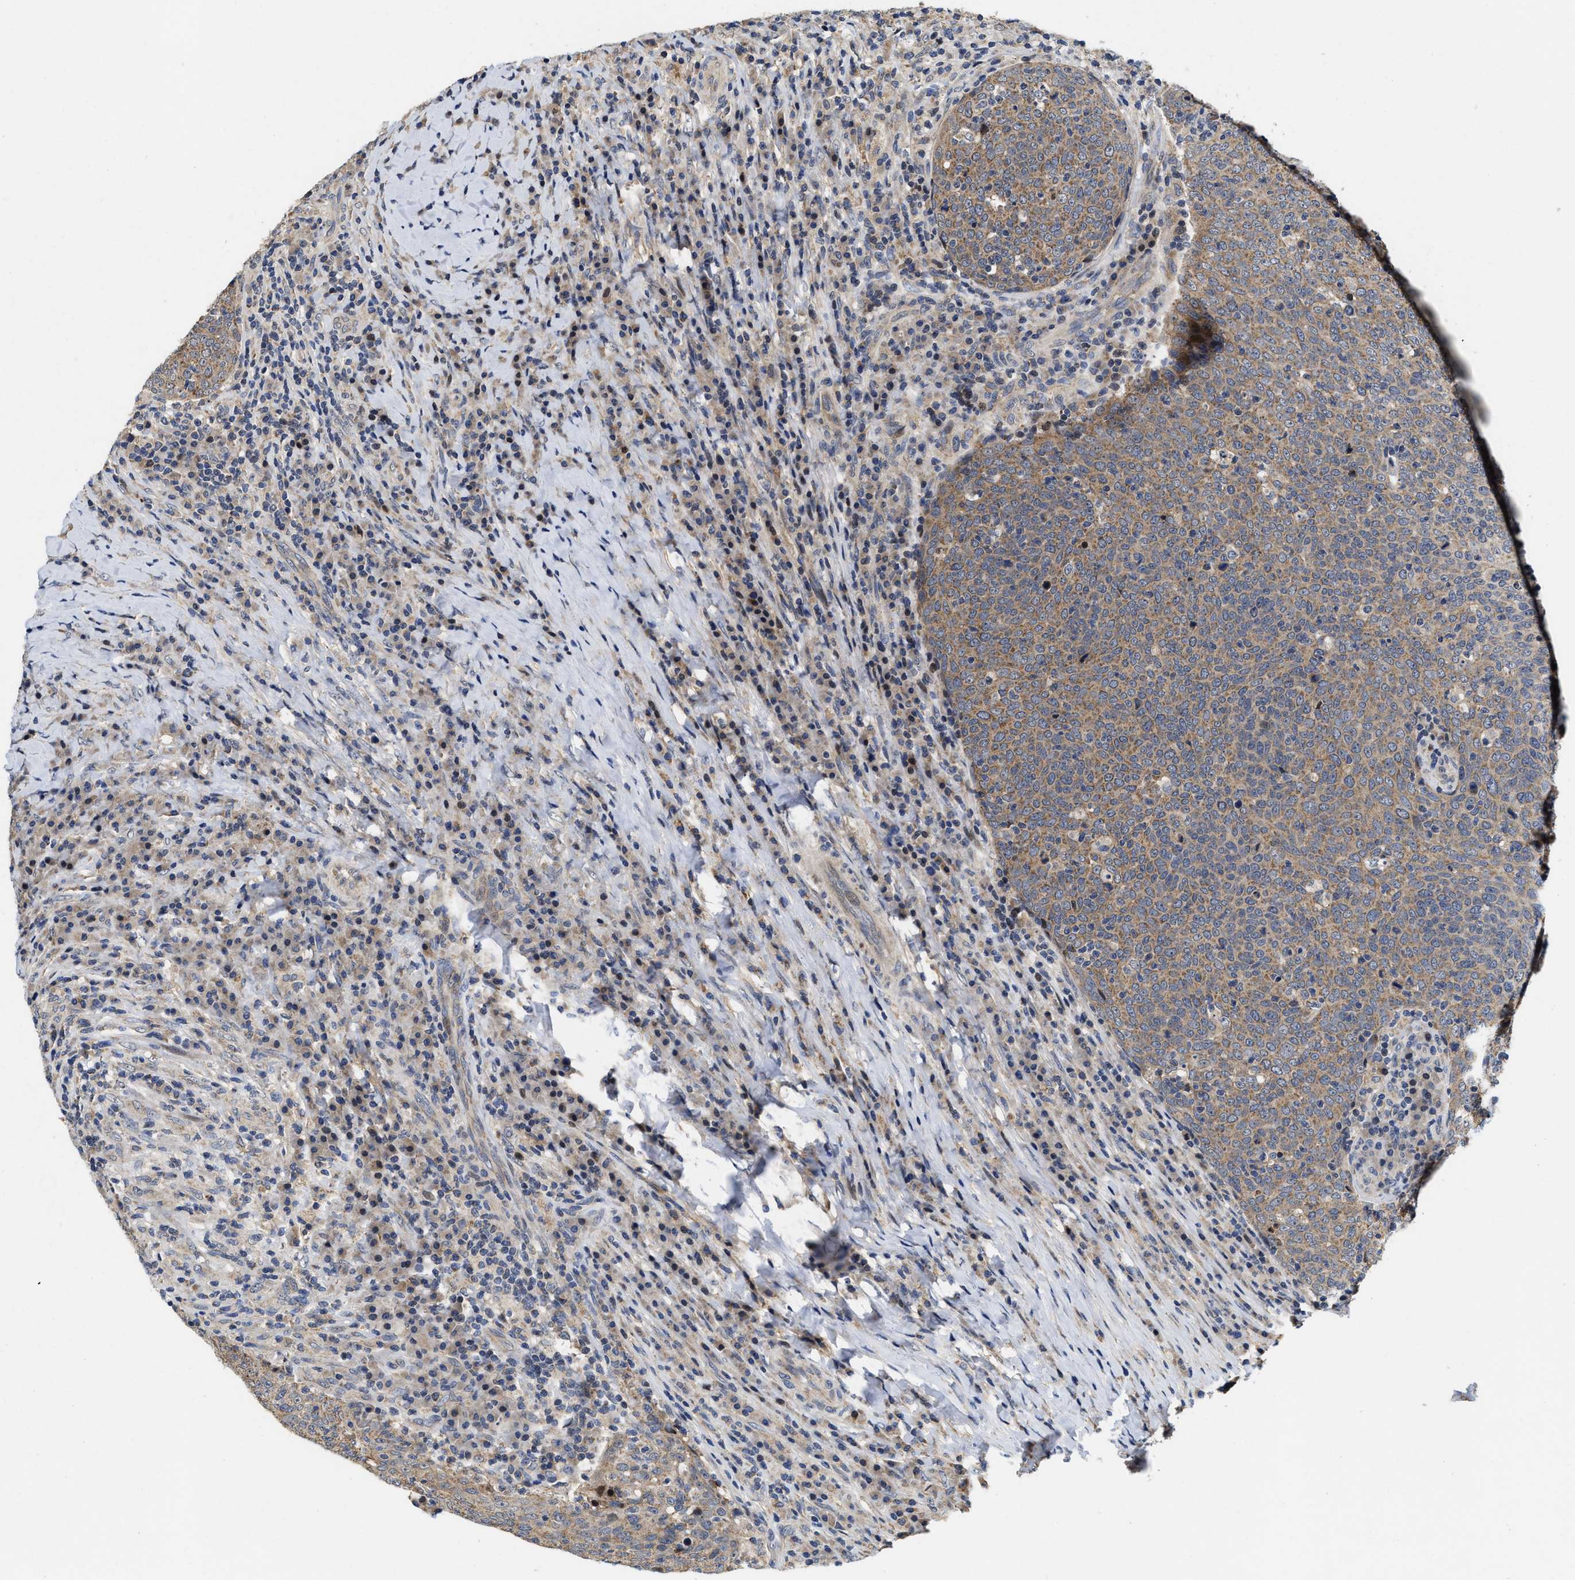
{"staining": {"intensity": "moderate", "quantity": ">75%", "location": "cytoplasmic/membranous"}, "tissue": "head and neck cancer", "cell_type": "Tumor cells", "image_type": "cancer", "snomed": [{"axis": "morphology", "description": "Squamous cell carcinoma, NOS"}, {"axis": "morphology", "description": "Squamous cell carcinoma, metastatic, NOS"}, {"axis": "topography", "description": "Lymph node"}, {"axis": "topography", "description": "Head-Neck"}], "caption": "Head and neck squamous cell carcinoma tissue demonstrates moderate cytoplasmic/membranous expression in about >75% of tumor cells Nuclei are stained in blue.", "gene": "SCYL2", "patient": {"sex": "male", "age": 62}}